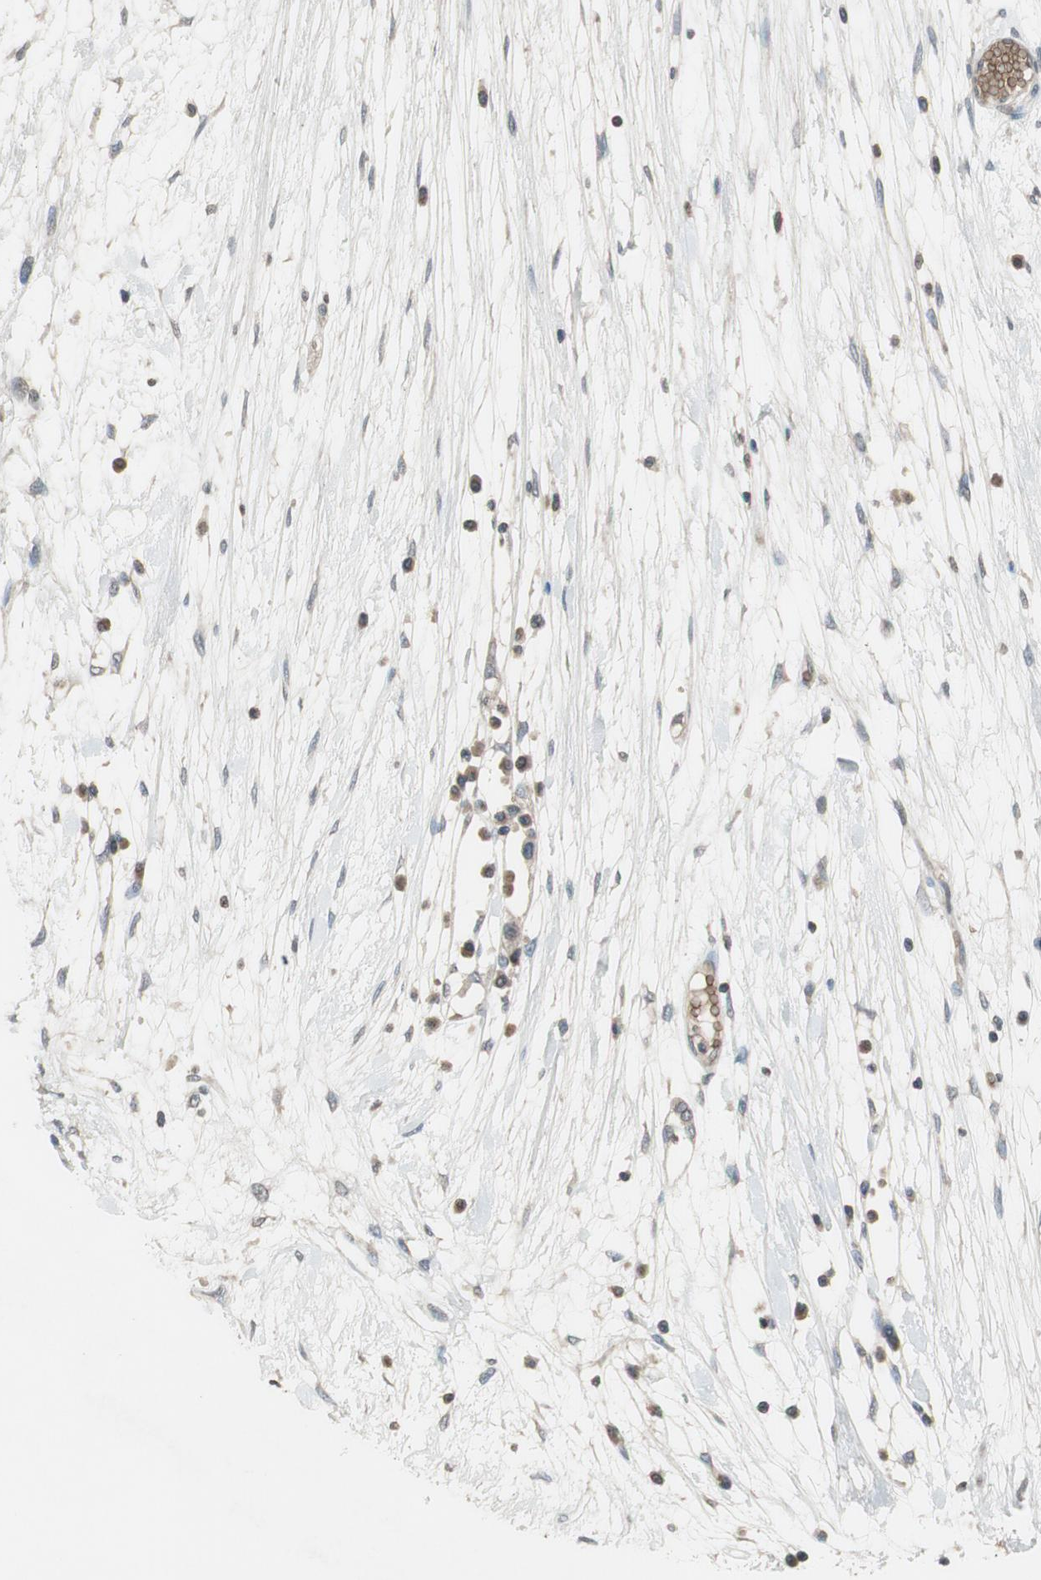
{"staining": {"intensity": "negative", "quantity": "none", "location": "none"}, "tissue": "ovarian cancer", "cell_type": "Tumor cells", "image_type": "cancer", "snomed": [{"axis": "morphology", "description": "Cystadenocarcinoma, serous, NOS"}, {"axis": "topography", "description": "Ovary"}], "caption": "This histopathology image is of ovarian serous cystadenocarcinoma stained with immunohistochemistry (IHC) to label a protein in brown with the nuclei are counter-stained blue. There is no expression in tumor cells.", "gene": "GYPC", "patient": {"sex": "female", "age": 71}}